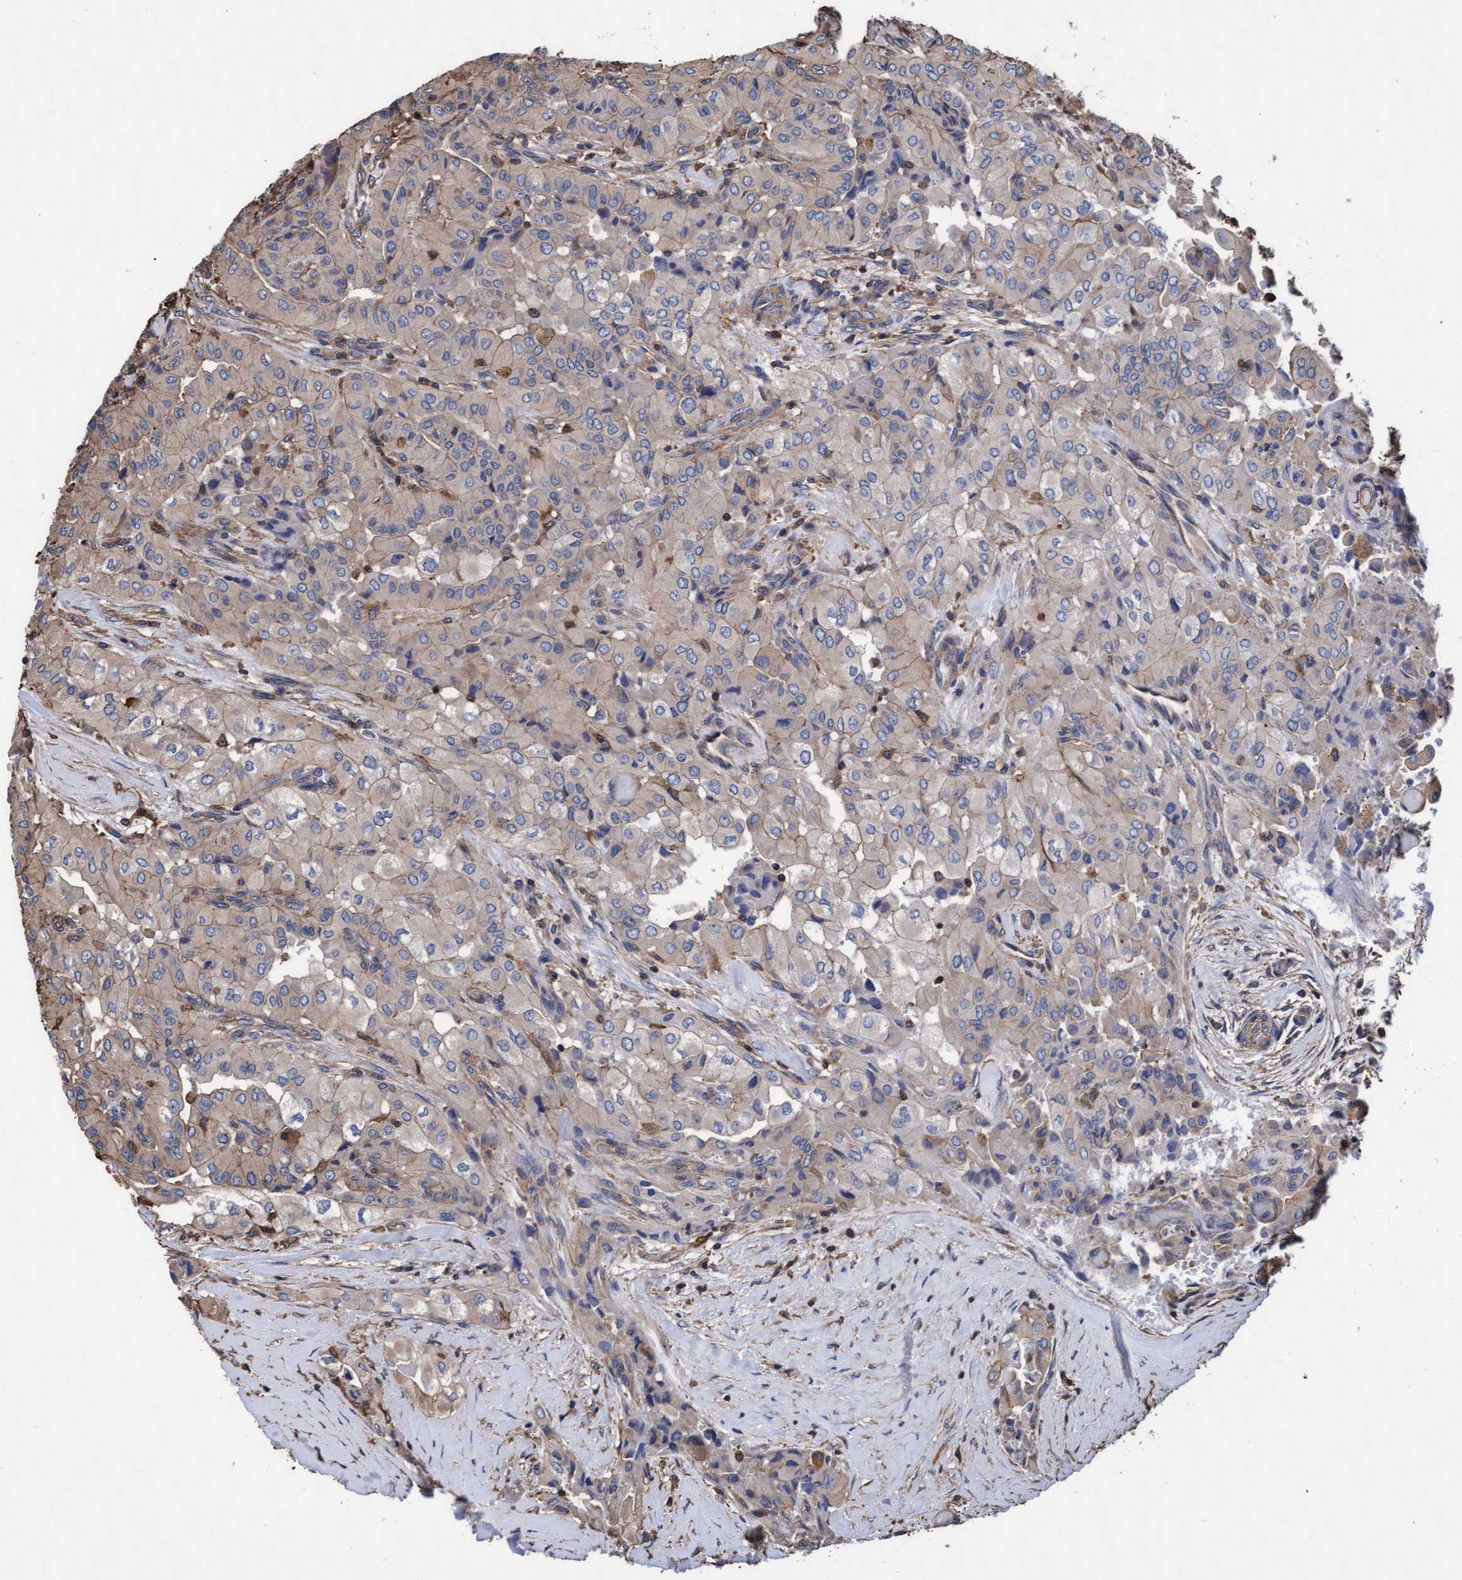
{"staining": {"intensity": "weak", "quantity": "<25%", "location": "cytoplasmic/membranous"}, "tissue": "thyroid cancer", "cell_type": "Tumor cells", "image_type": "cancer", "snomed": [{"axis": "morphology", "description": "Papillary adenocarcinoma, NOS"}, {"axis": "topography", "description": "Thyroid gland"}], "caption": "Immunohistochemistry (IHC) of thyroid cancer shows no expression in tumor cells. The staining was performed using DAB to visualize the protein expression in brown, while the nuclei were stained in blue with hematoxylin (Magnification: 20x).", "gene": "GRHPR", "patient": {"sex": "female", "age": 59}}